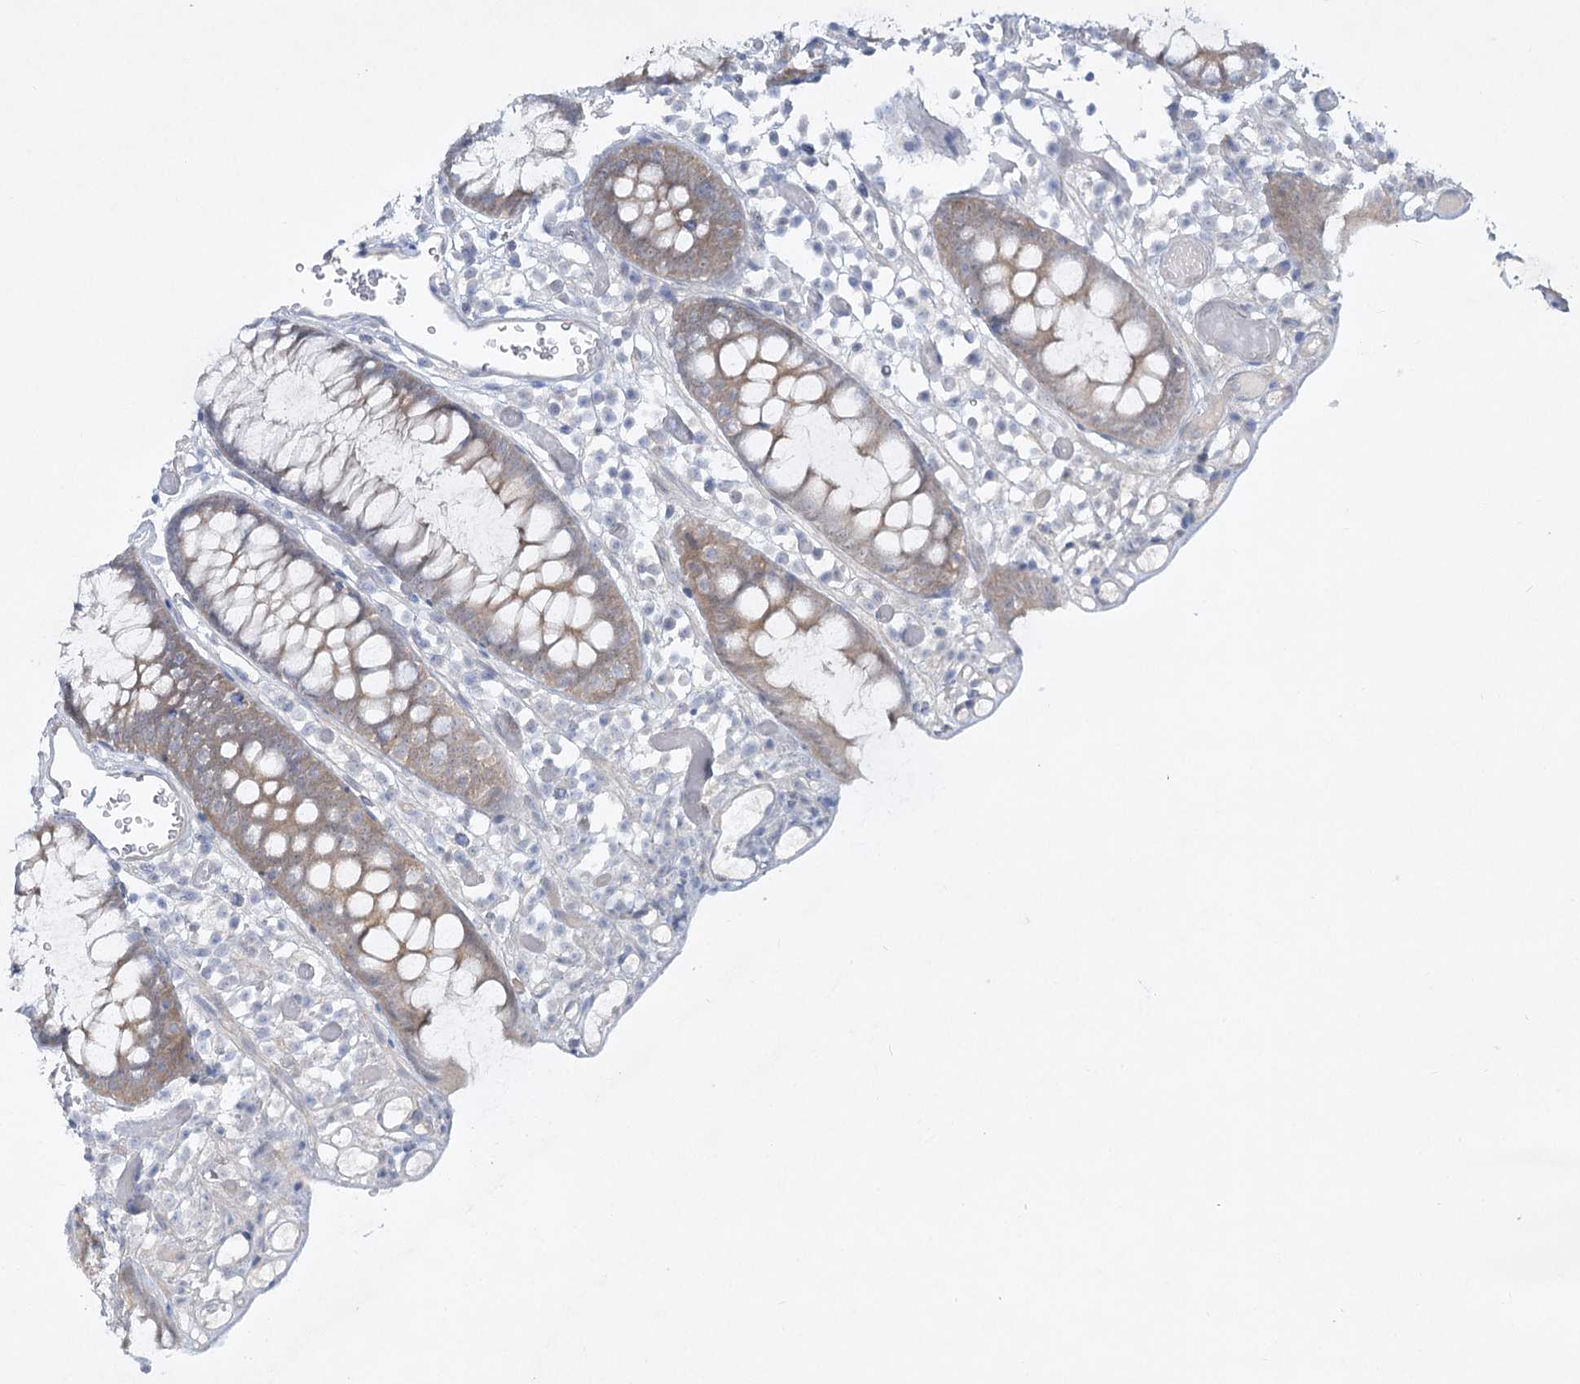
{"staining": {"intensity": "negative", "quantity": "none", "location": "none"}, "tissue": "colon", "cell_type": "Endothelial cells", "image_type": "normal", "snomed": [{"axis": "morphology", "description": "Normal tissue, NOS"}, {"axis": "topography", "description": "Colon"}], "caption": "This micrograph is of benign colon stained with immunohistochemistry (IHC) to label a protein in brown with the nuclei are counter-stained blue. There is no expression in endothelial cells.", "gene": "AAMDC", "patient": {"sex": "male", "age": 14}}